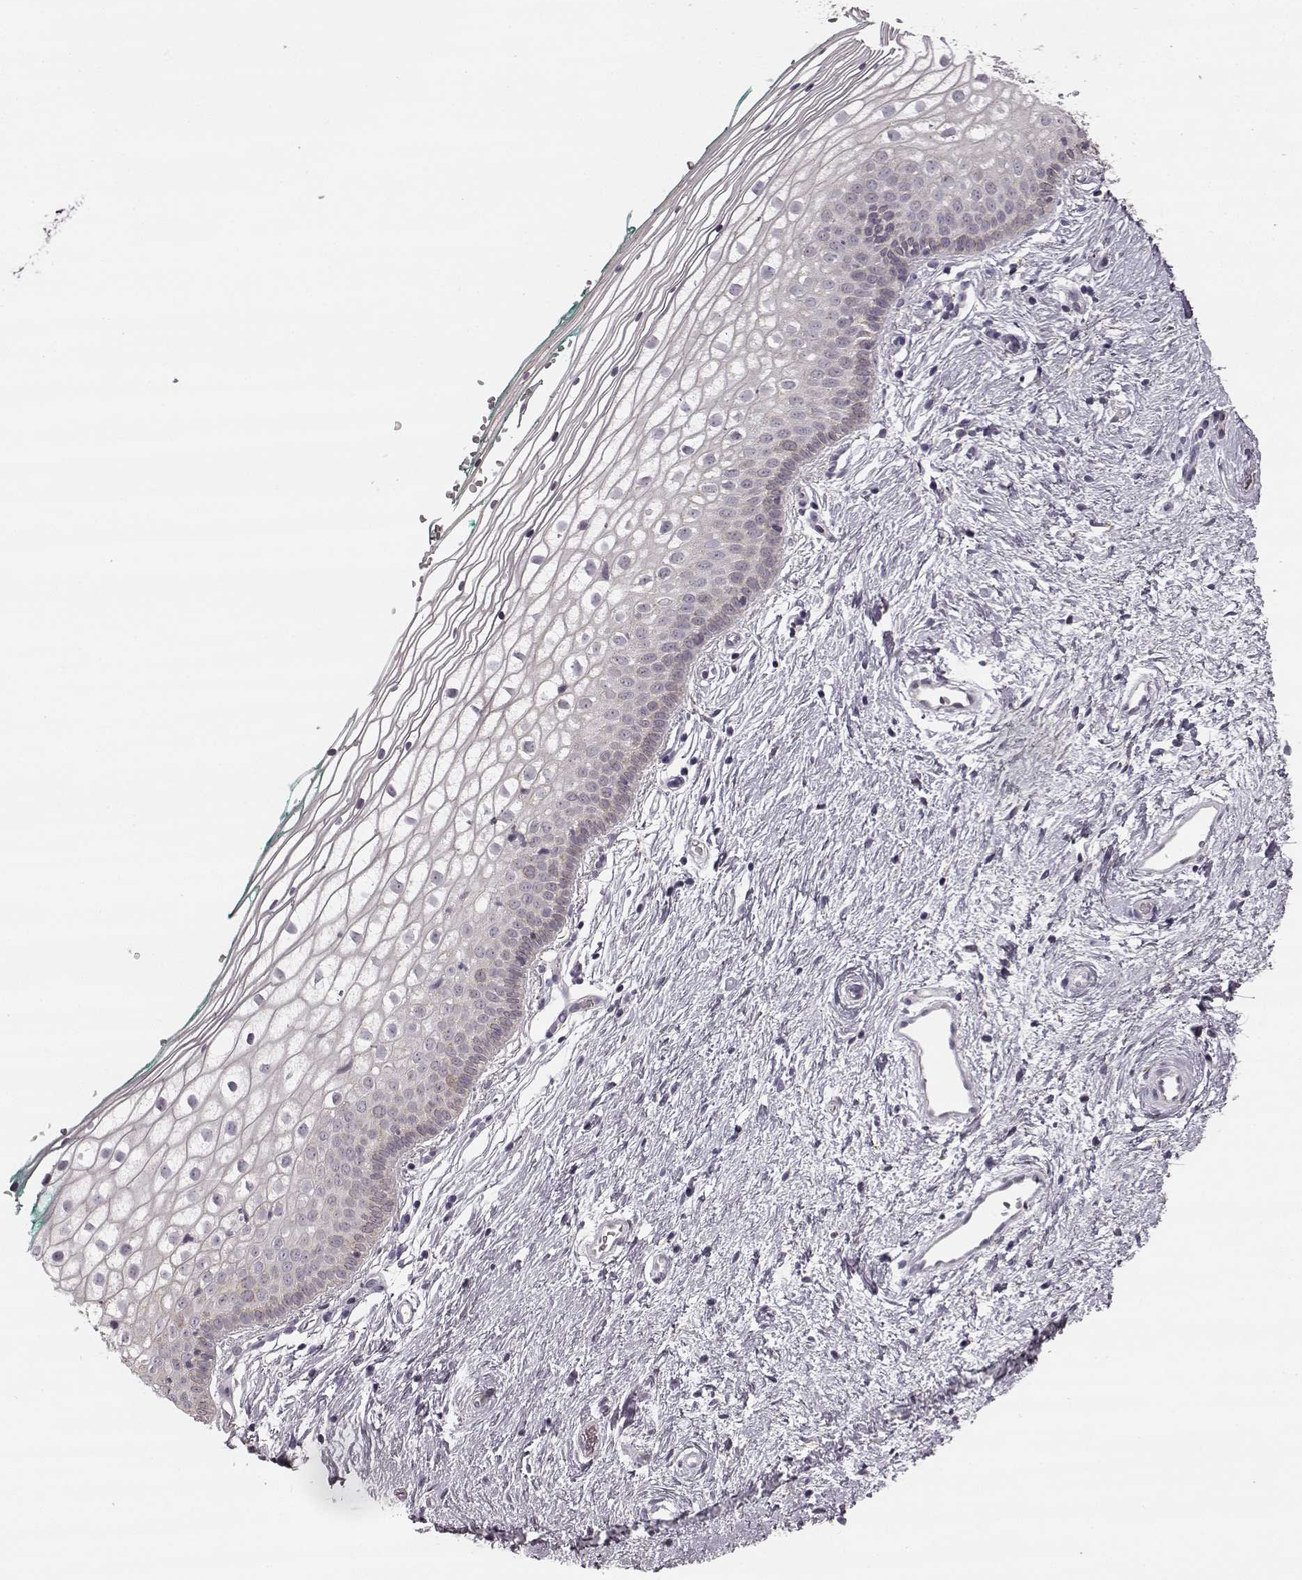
{"staining": {"intensity": "negative", "quantity": "none", "location": "none"}, "tissue": "vagina", "cell_type": "Squamous epithelial cells", "image_type": "normal", "snomed": [{"axis": "morphology", "description": "Normal tissue, NOS"}, {"axis": "topography", "description": "Vagina"}], "caption": "DAB immunohistochemical staining of unremarkable vagina demonstrates no significant positivity in squamous epithelial cells.", "gene": "HMMR", "patient": {"sex": "female", "age": 36}}